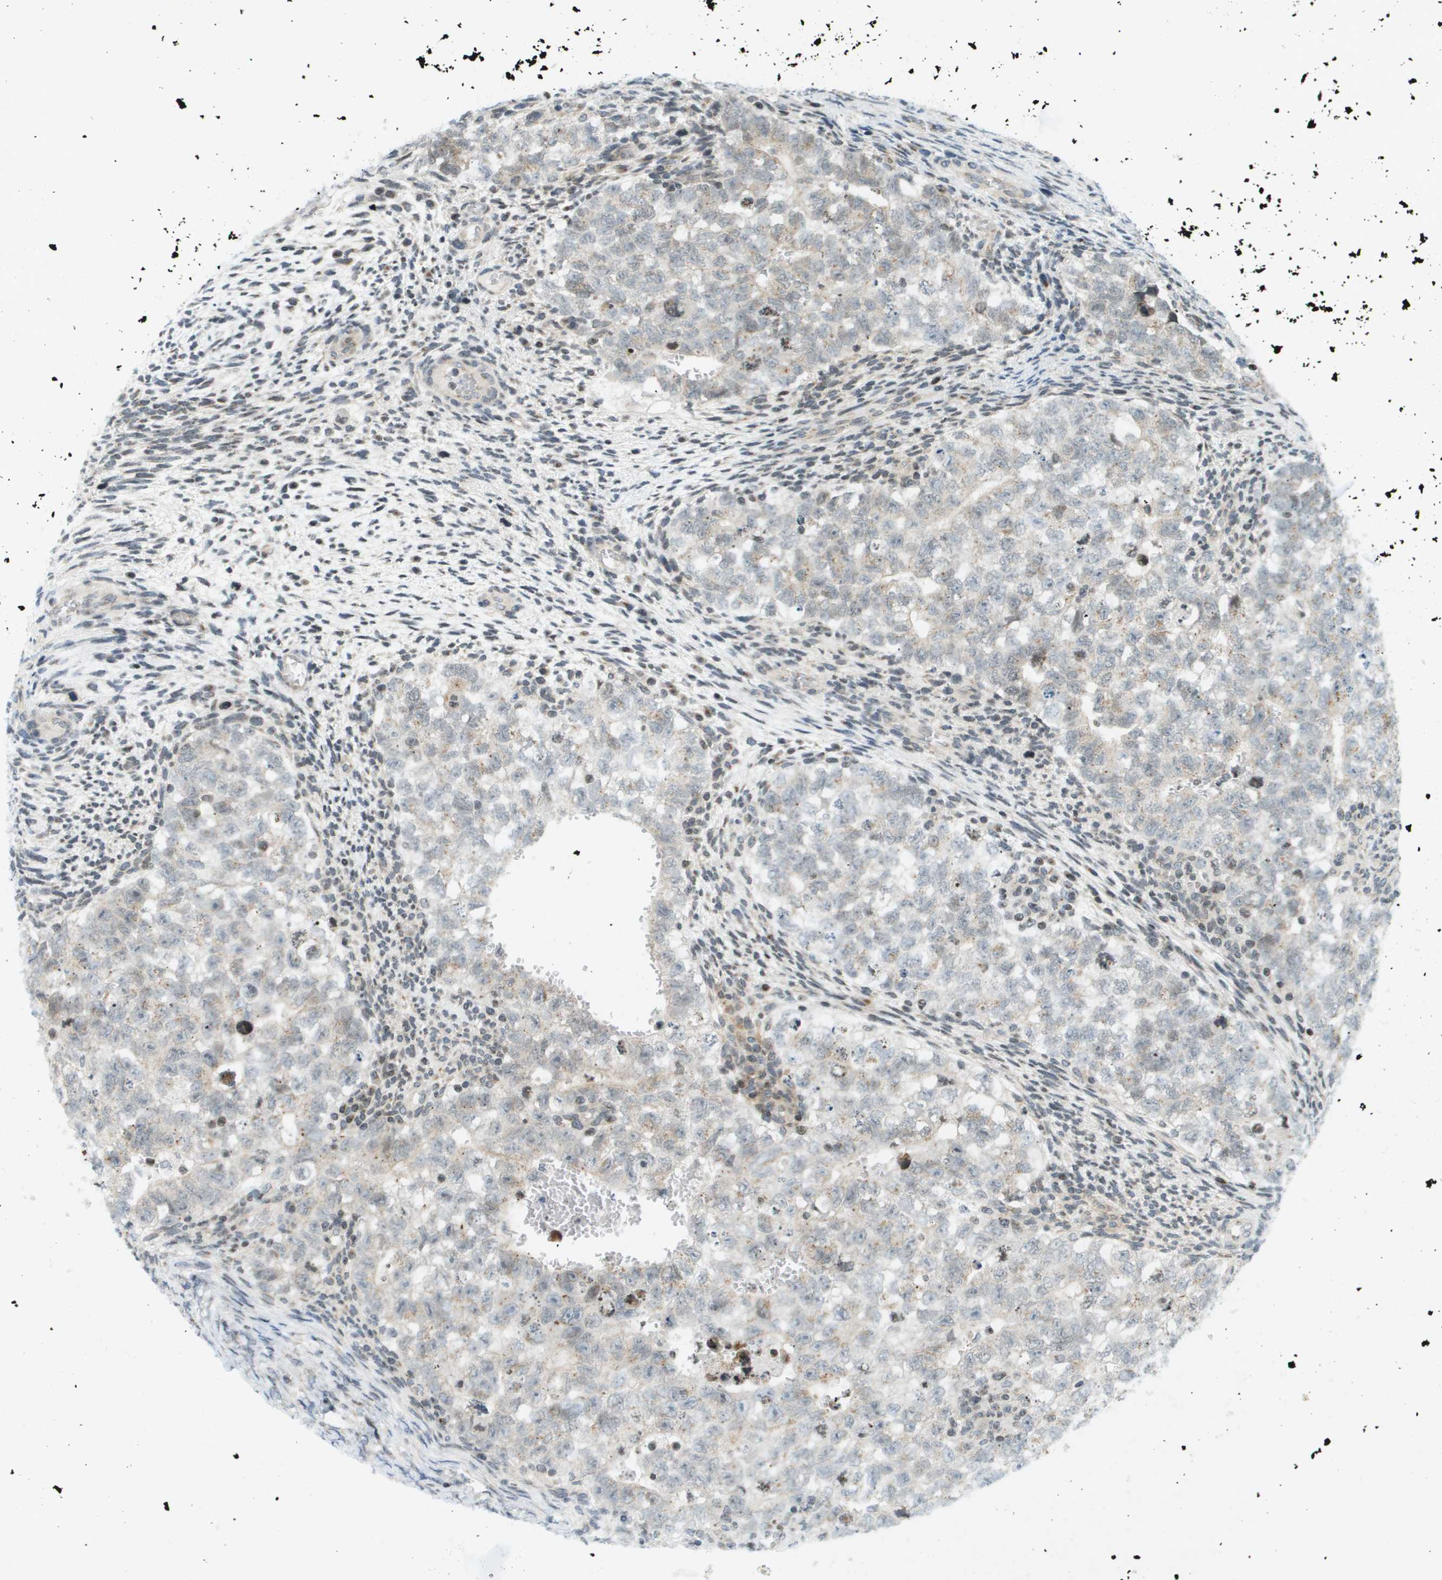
{"staining": {"intensity": "weak", "quantity": "25%-75%", "location": "nuclear"}, "tissue": "testis cancer", "cell_type": "Tumor cells", "image_type": "cancer", "snomed": [{"axis": "morphology", "description": "Seminoma, NOS"}, {"axis": "morphology", "description": "Carcinoma, Embryonal, NOS"}, {"axis": "topography", "description": "Testis"}], "caption": "Testis cancer (embryonal carcinoma) stained for a protein (brown) displays weak nuclear positive positivity in approximately 25%-75% of tumor cells.", "gene": "EVC", "patient": {"sex": "male", "age": 38}}